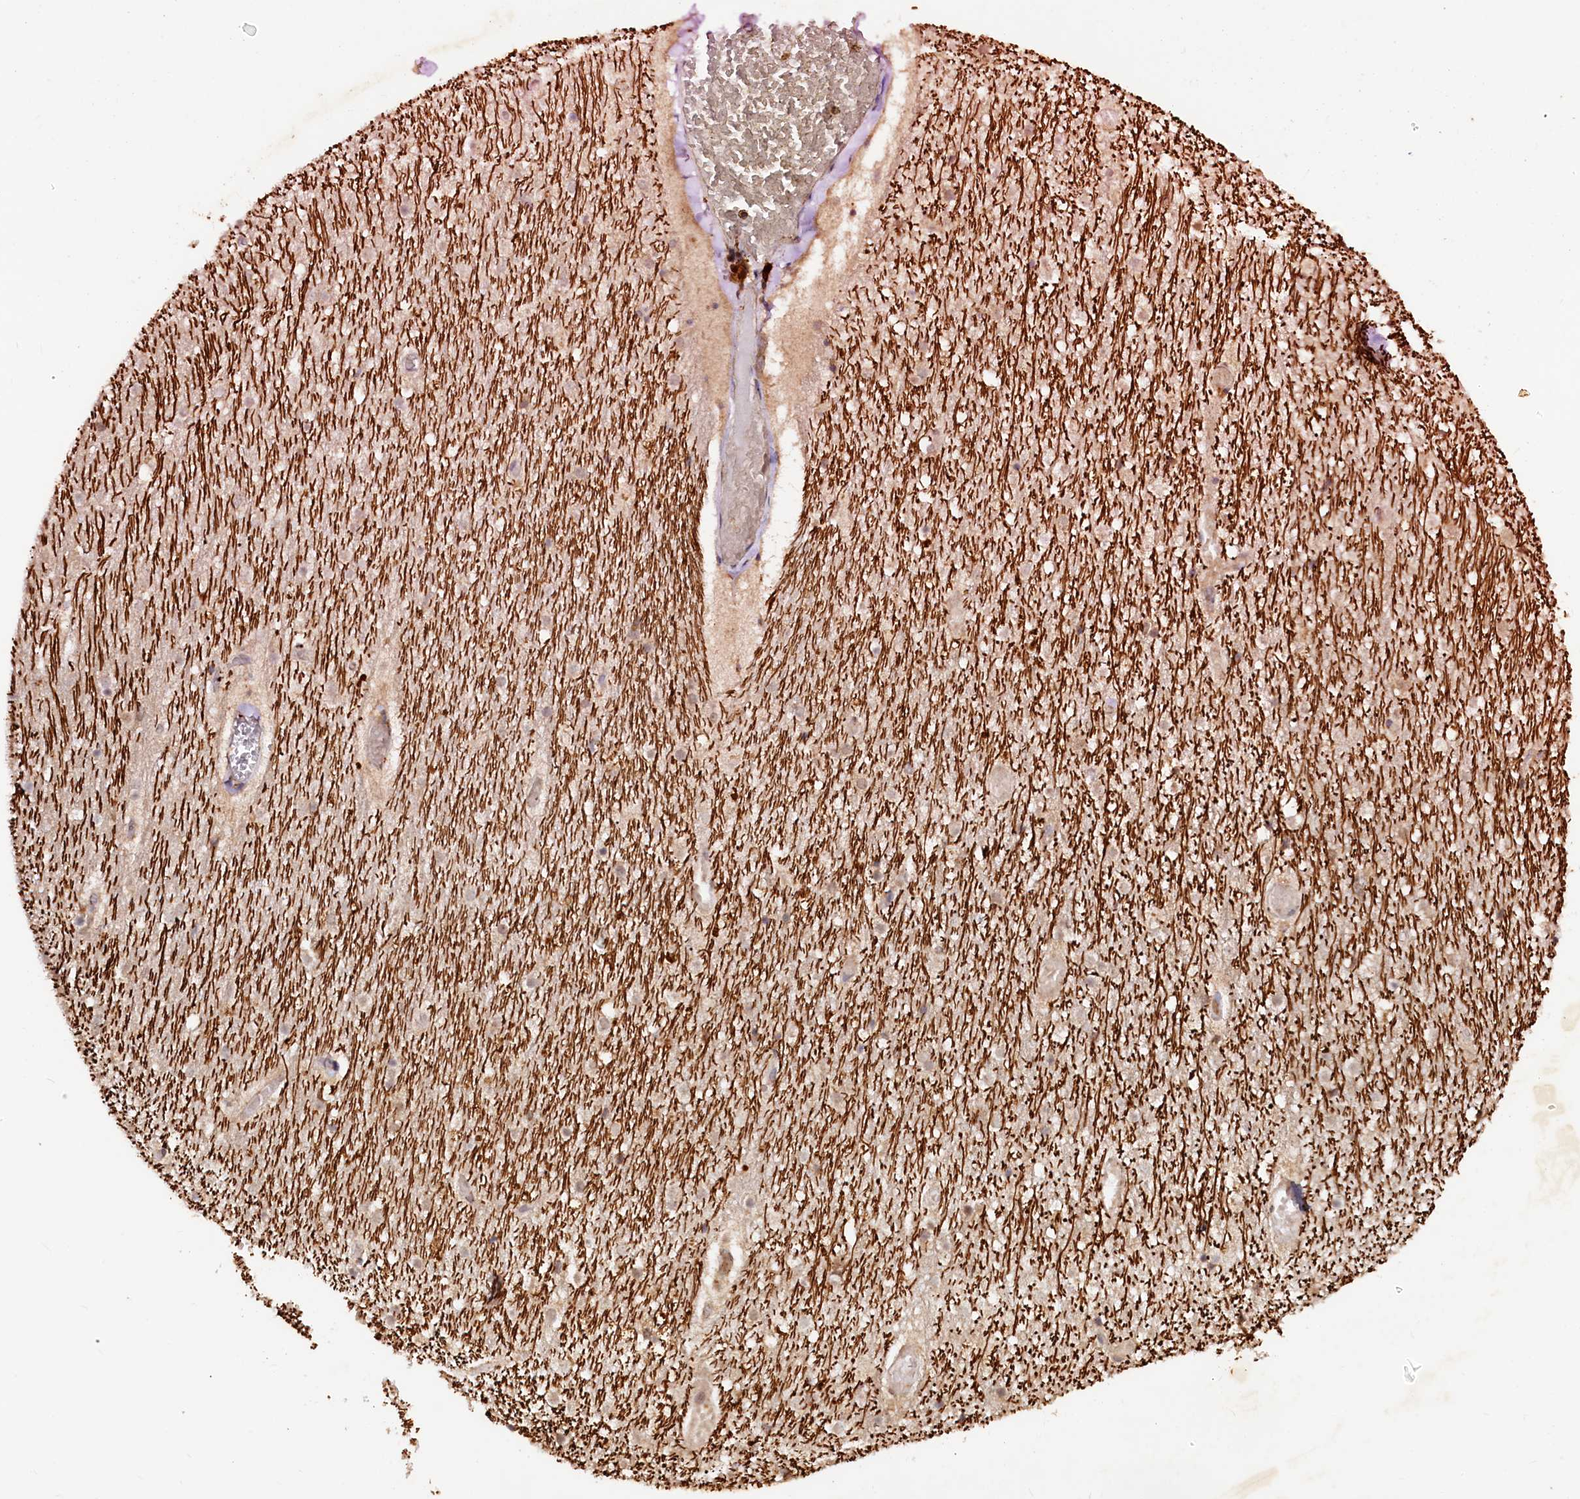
{"staining": {"intensity": "moderate", "quantity": "25%-75%", "location": "cytoplasmic/membranous,nuclear"}, "tissue": "cerebellum", "cell_type": "Cells in granular layer", "image_type": "normal", "snomed": [{"axis": "morphology", "description": "Normal tissue, NOS"}, {"axis": "topography", "description": "Cerebellum"}], "caption": "A high-resolution histopathology image shows immunohistochemistry (IHC) staining of unremarkable cerebellum, which exhibits moderate cytoplasmic/membranous,nuclear positivity in approximately 25%-75% of cells in granular layer. The staining is performed using DAB (3,3'-diaminobenzidine) brown chromogen to label protein expression. The nuclei are counter-stained blue using hematoxylin.", "gene": "TRAPPC4", "patient": {"sex": "female", "age": 28}}